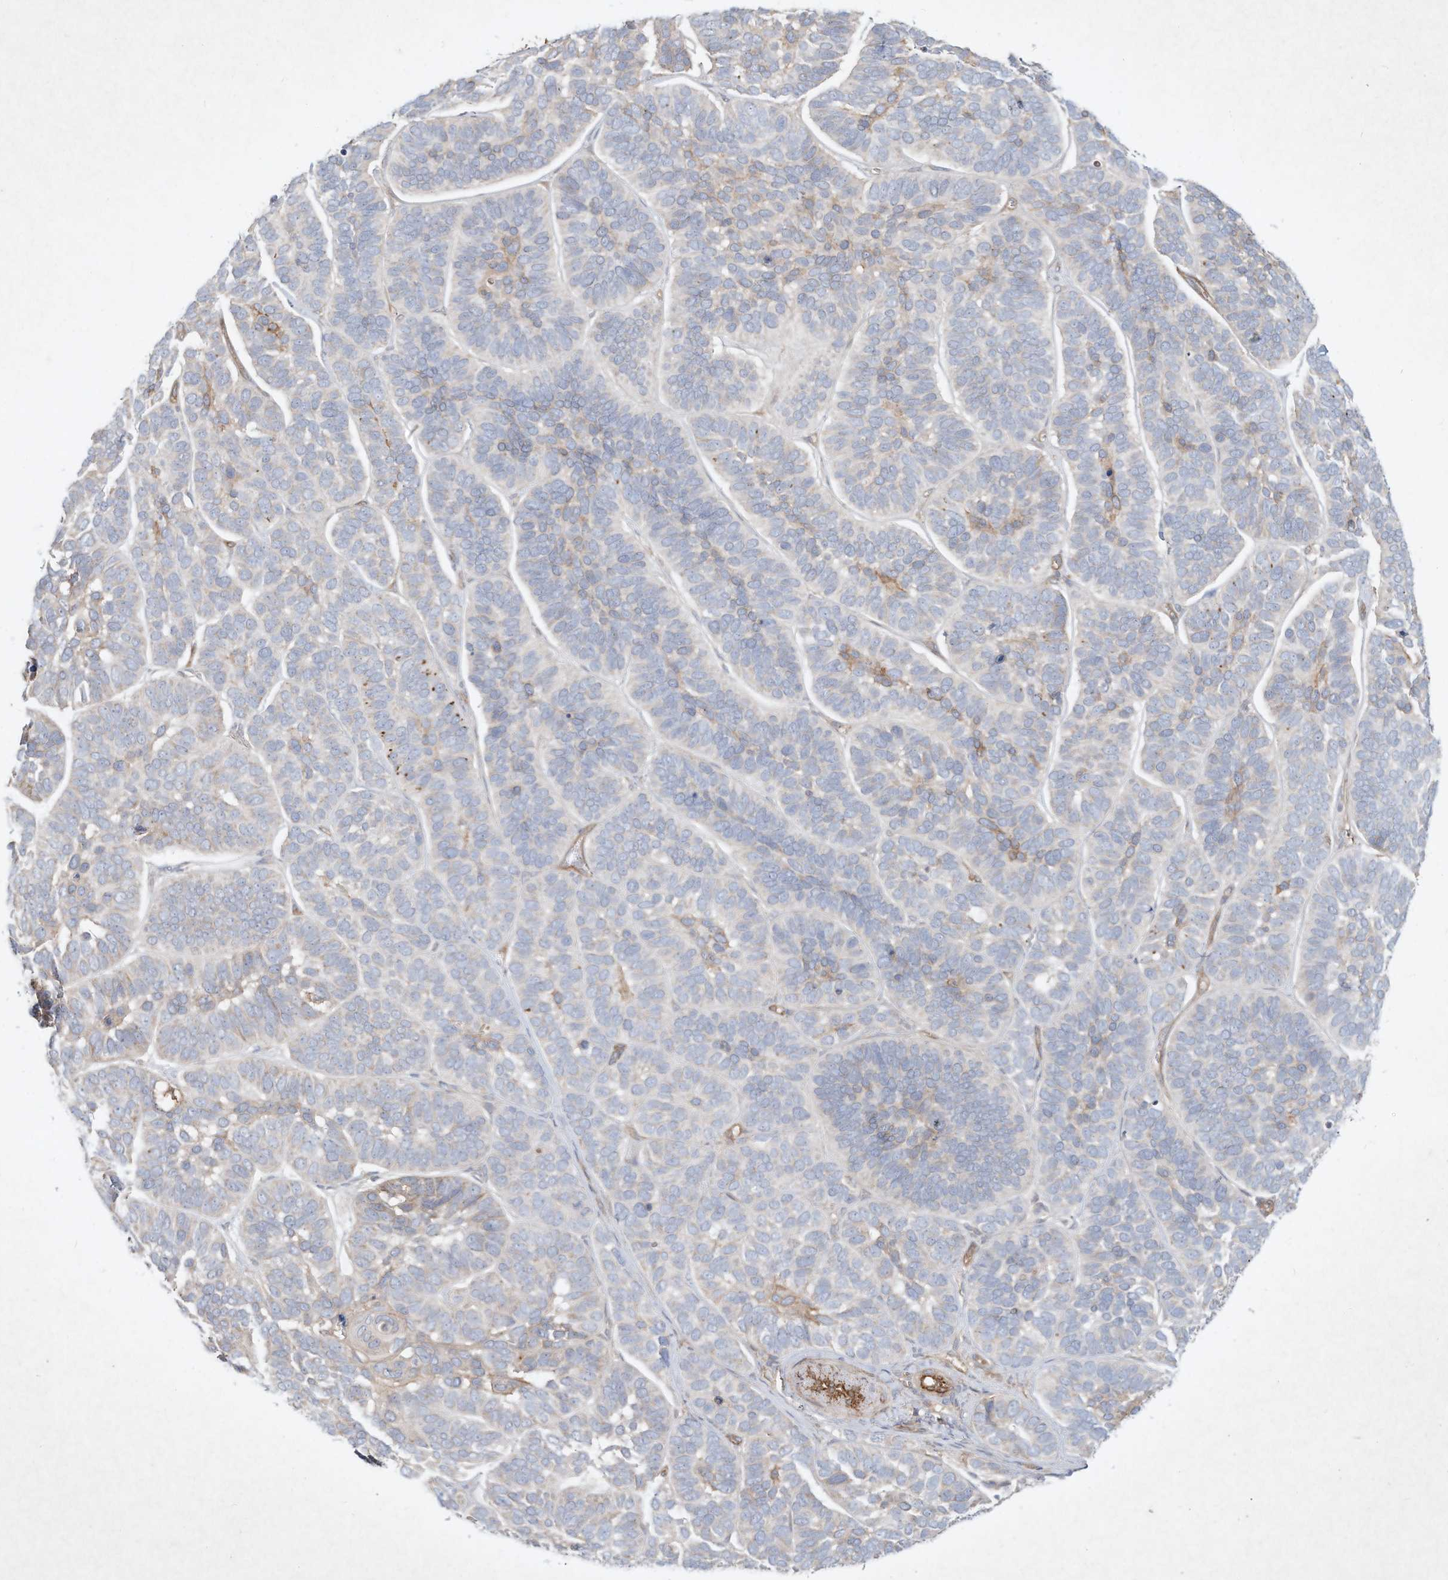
{"staining": {"intensity": "weak", "quantity": "<25%", "location": "cytoplasmic/membranous"}, "tissue": "skin cancer", "cell_type": "Tumor cells", "image_type": "cancer", "snomed": [{"axis": "morphology", "description": "Basal cell carcinoma"}, {"axis": "topography", "description": "Skin"}], "caption": "Protein analysis of skin cancer demonstrates no significant expression in tumor cells.", "gene": "HTR5A", "patient": {"sex": "male", "age": 62}}